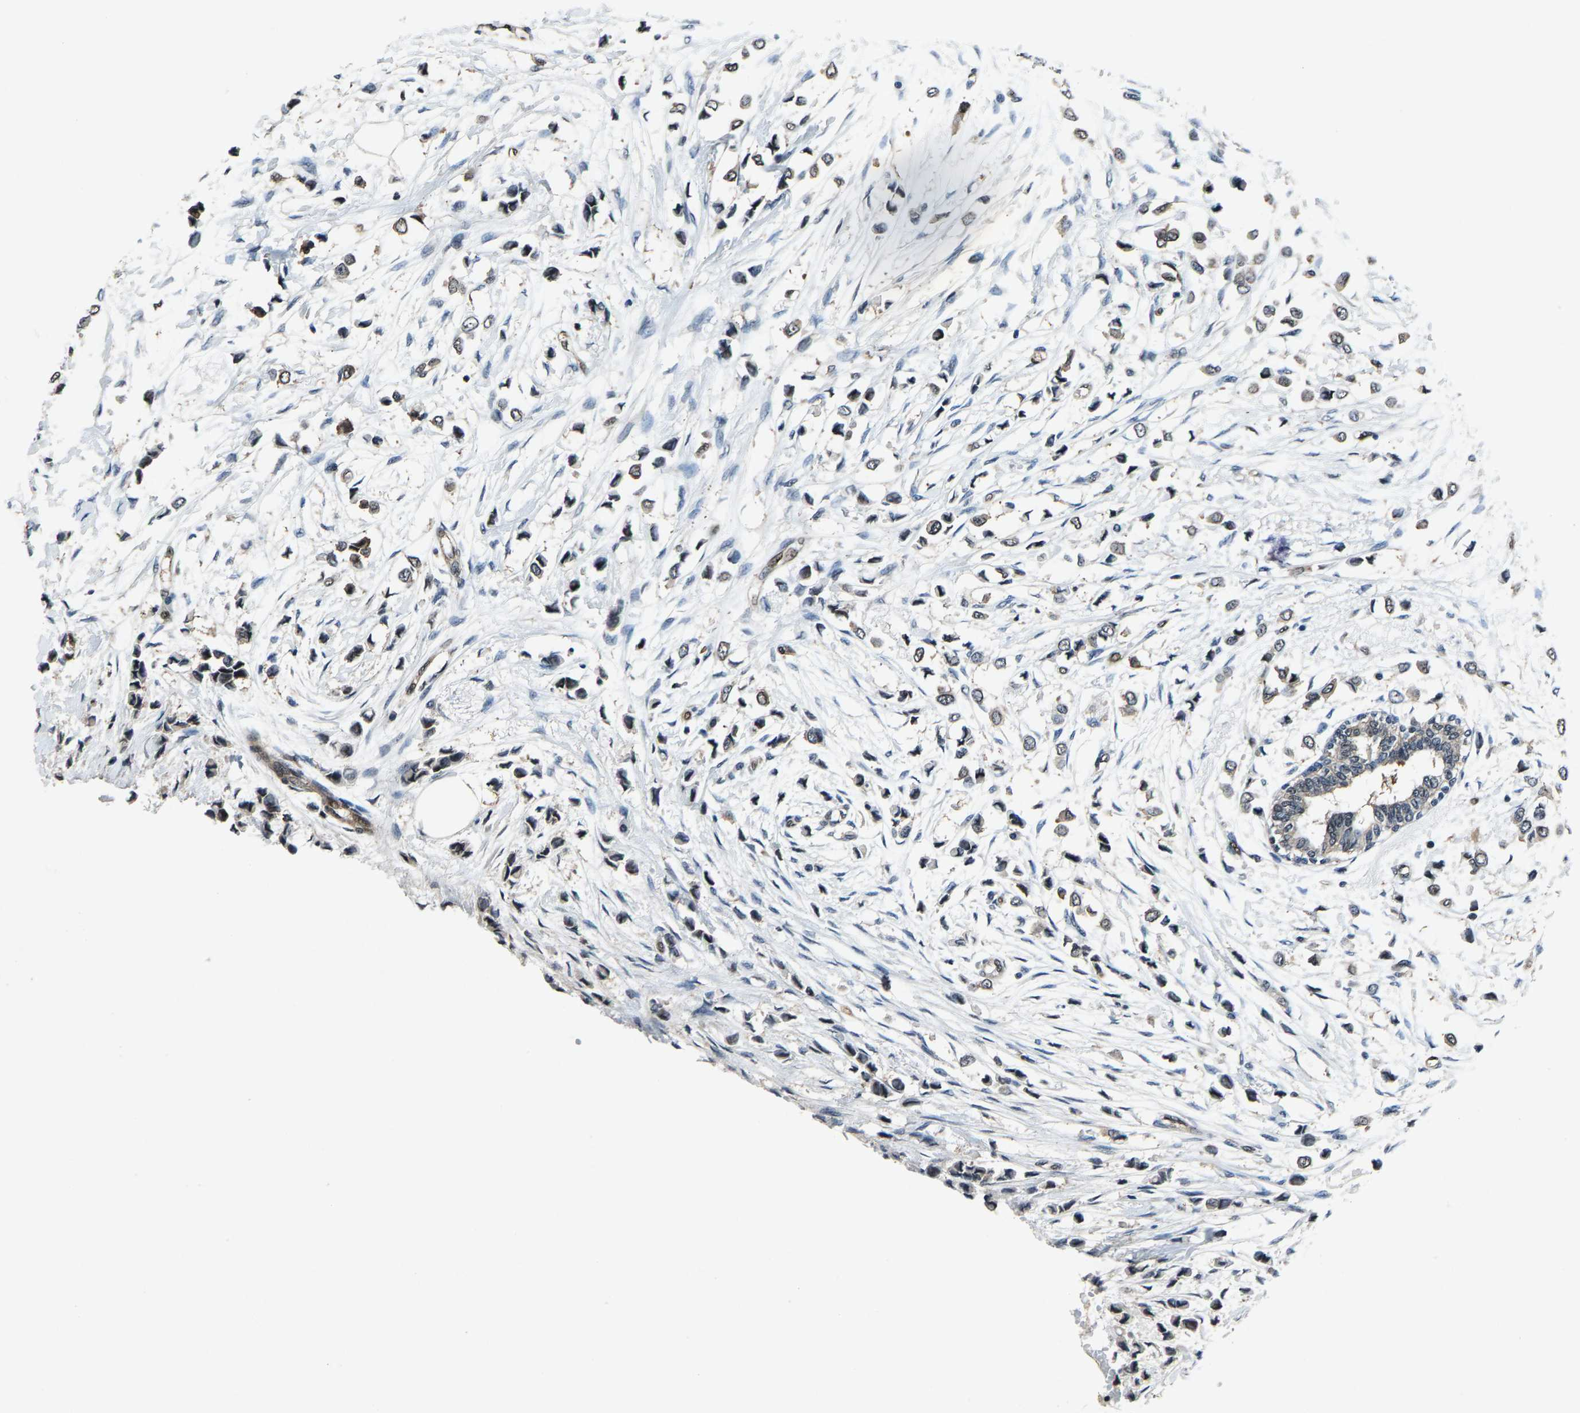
{"staining": {"intensity": "weak", "quantity": "25%-75%", "location": "cytoplasmic/membranous"}, "tissue": "breast cancer", "cell_type": "Tumor cells", "image_type": "cancer", "snomed": [{"axis": "morphology", "description": "Lobular carcinoma"}, {"axis": "topography", "description": "Breast"}], "caption": "High-magnification brightfield microscopy of breast cancer (lobular carcinoma) stained with DAB (3,3'-diaminobenzidine) (brown) and counterstained with hematoxylin (blue). tumor cells exhibit weak cytoplasmic/membranous staining is identified in about25%-75% of cells. (Brightfield microscopy of DAB IHC at high magnification).", "gene": "ATXN3", "patient": {"sex": "female", "age": 51}}